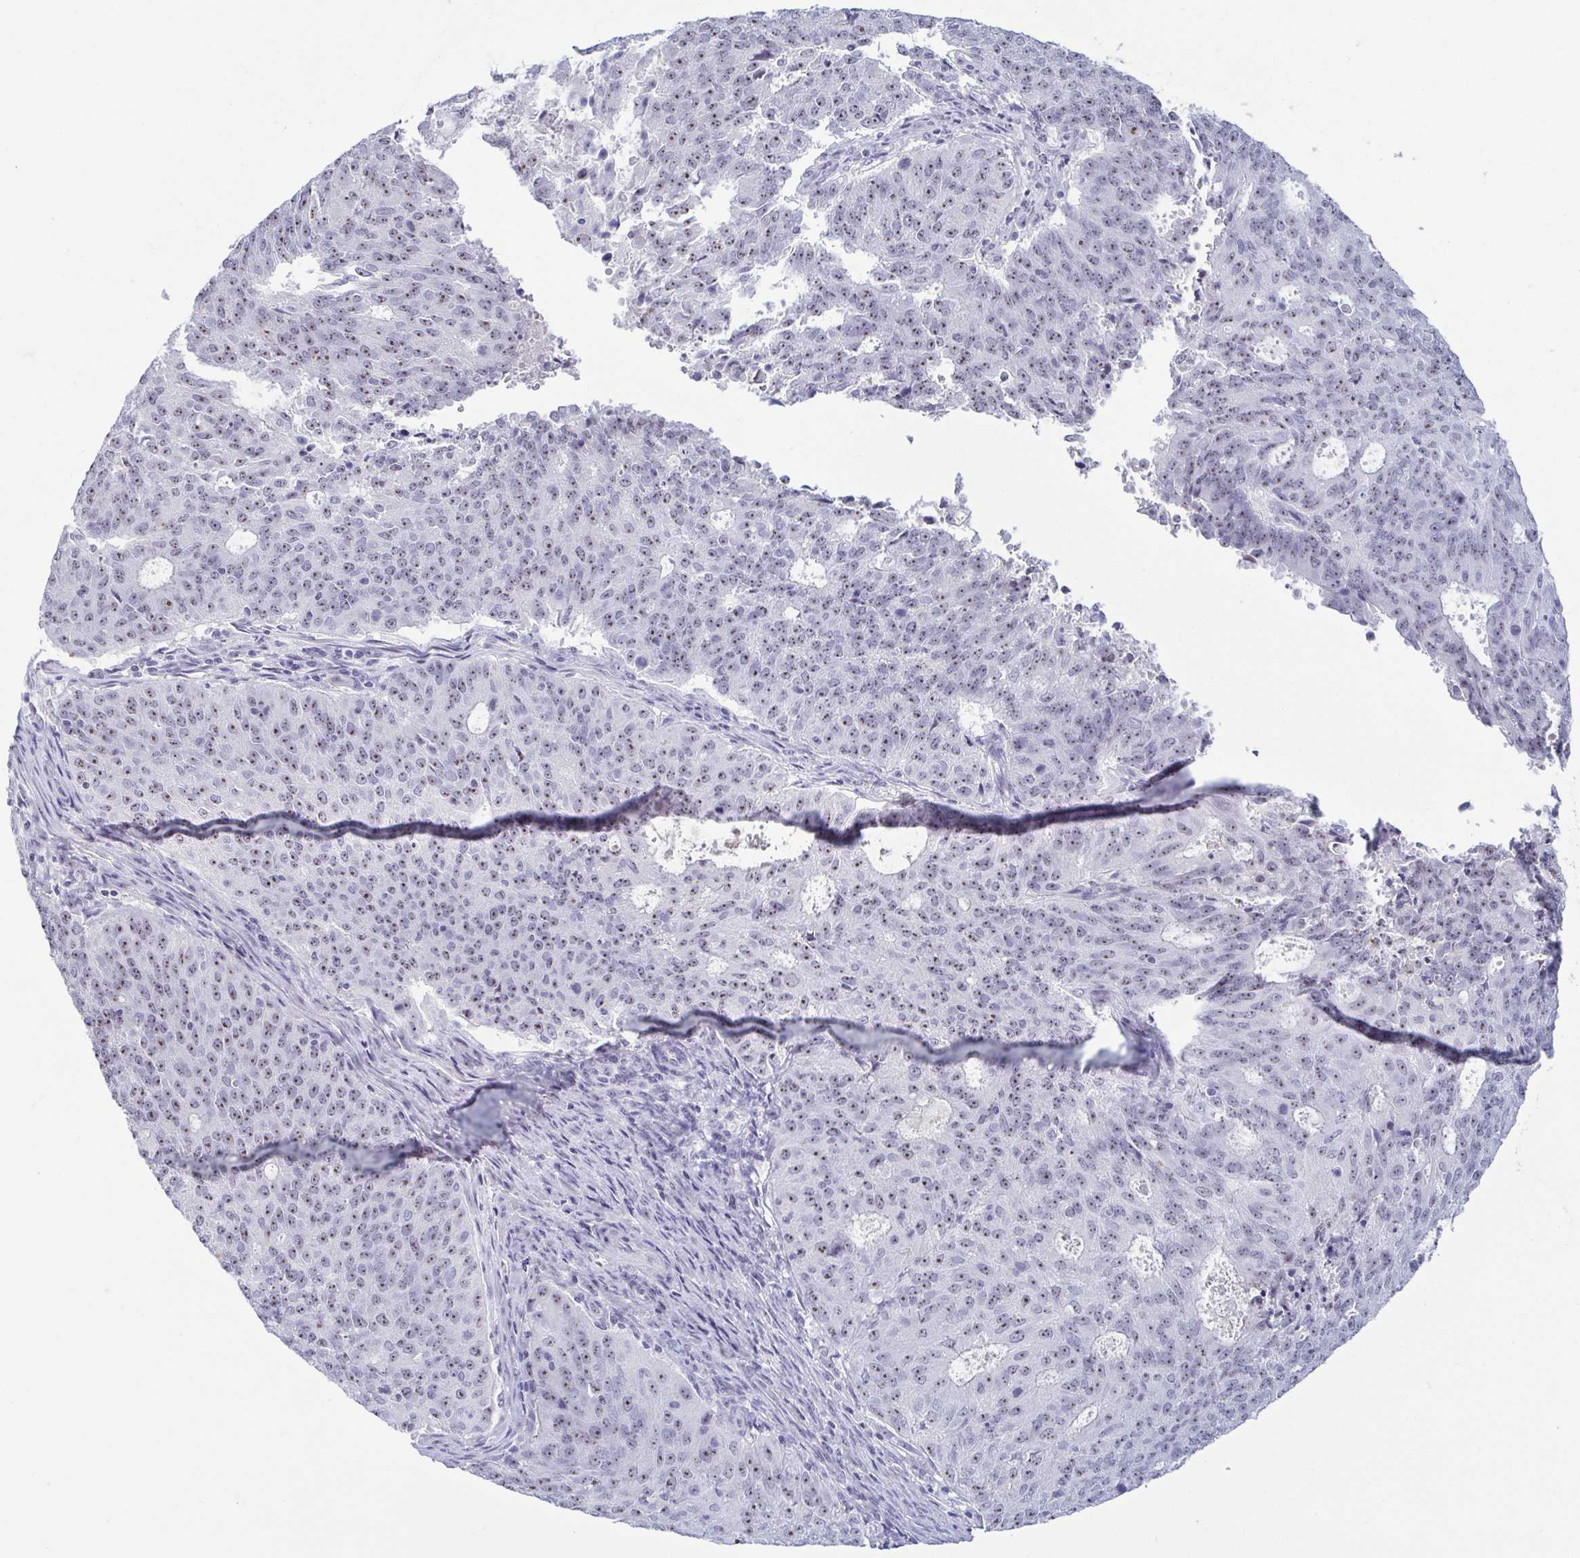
{"staining": {"intensity": "weak", "quantity": "25%-75%", "location": "nuclear"}, "tissue": "endometrial cancer", "cell_type": "Tumor cells", "image_type": "cancer", "snomed": [{"axis": "morphology", "description": "Adenocarcinoma, NOS"}, {"axis": "topography", "description": "Endometrium"}], "caption": "This micrograph demonstrates endometrial cancer stained with immunohistochemistry to label a protein in brown. The nuclear of tumor cells show weak positivity for the protein. Nuclei are counter-stained blue.", "gene": "BZW1", "patient": {"sex": "female", "age": 82}}